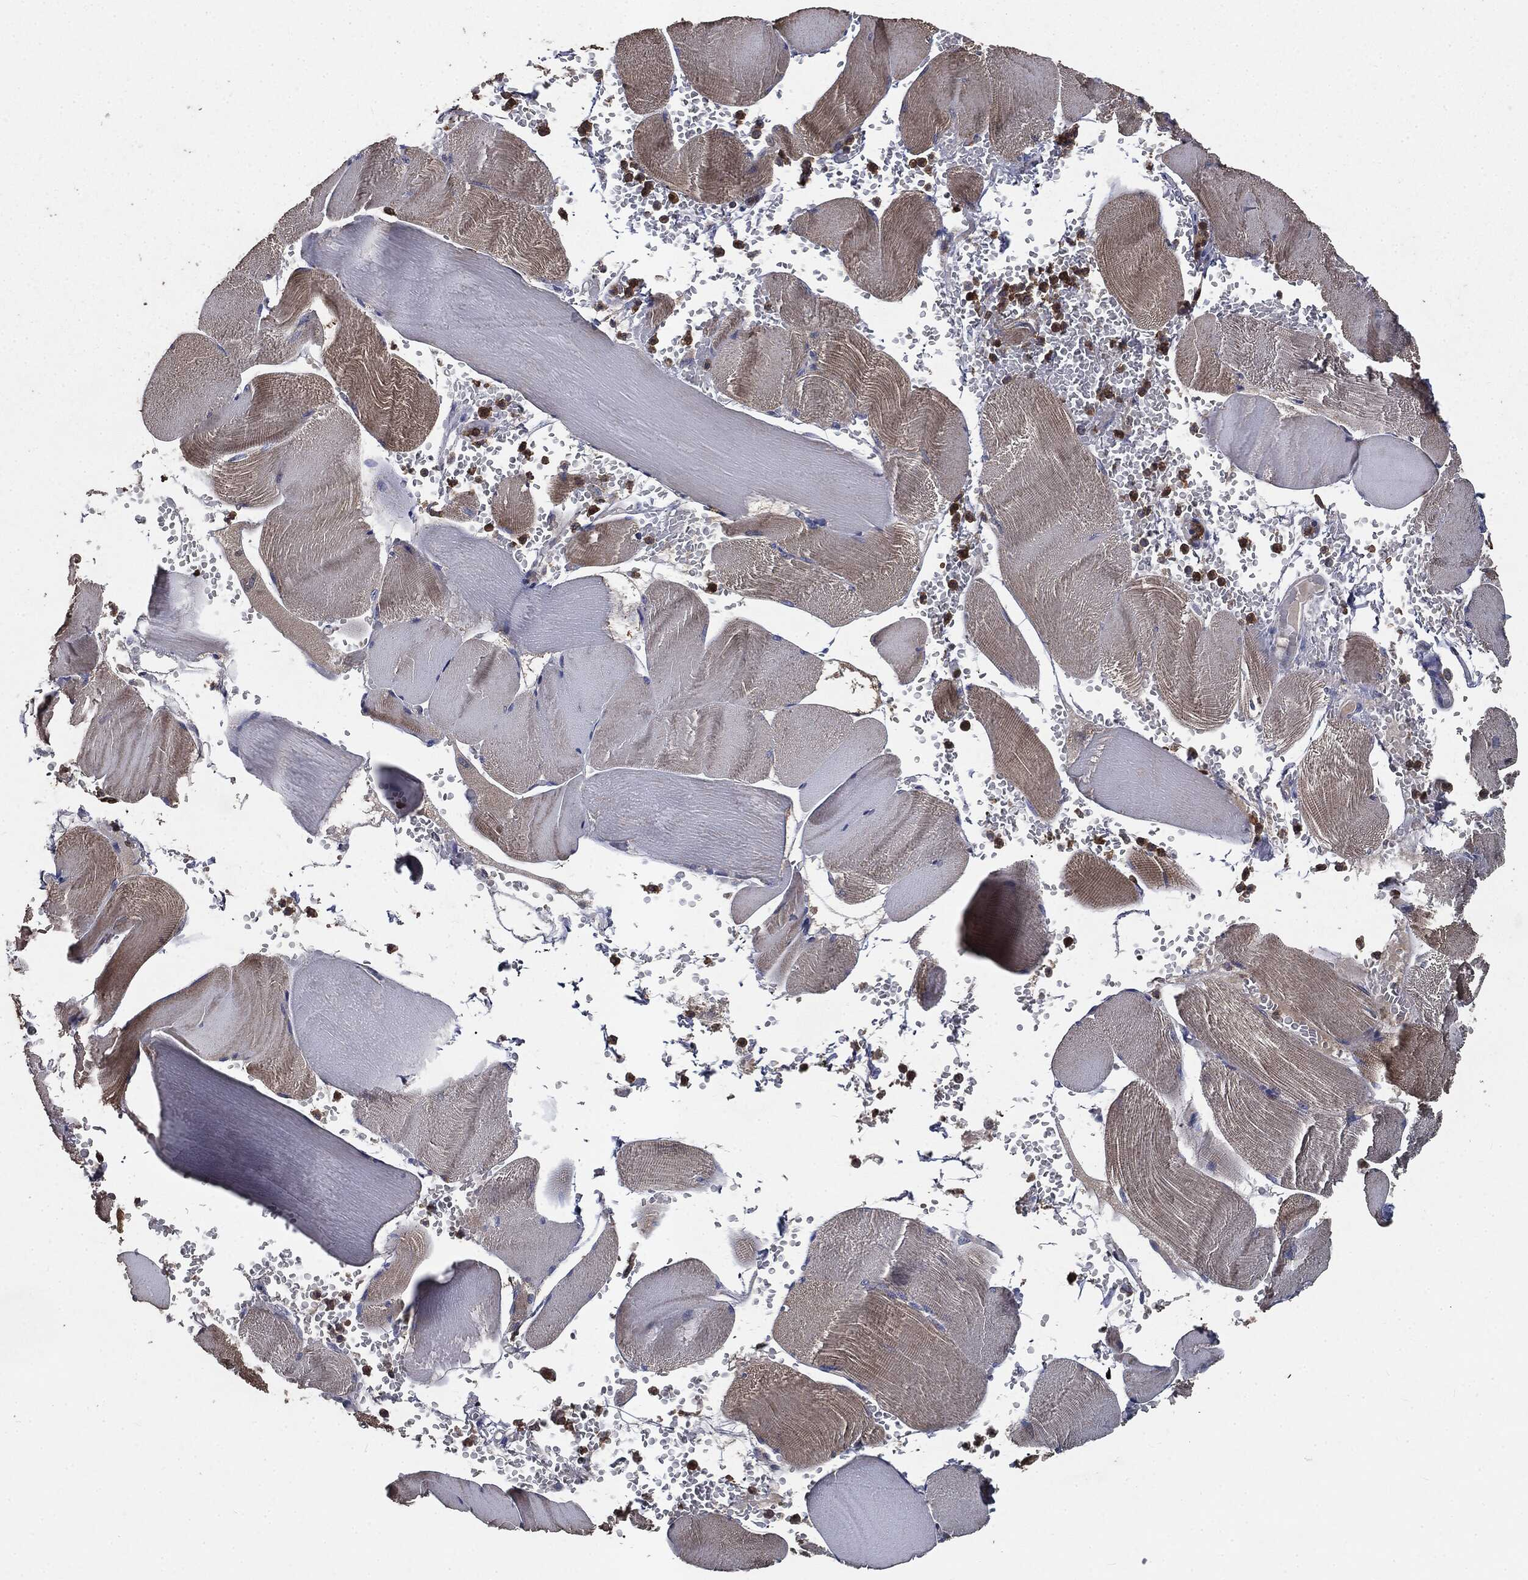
{"staining": {"intensity": "moderate", "quantity": "<25%", "location": "cytoplasmic/membranous"}, "tissue": "skeletal muscle", "cell_type": "Myocytes", "image_type": "normal", "snomed": [{"axis": "morphology", "description": "Normal tissue, NOS"}, {"axis": "topography", "description": "Skeletal muscle"}], "caption": "Immunohistochemical staining of normal skeletal muscle demonstrates moderate cytoplasmic/membranous protein expression in approximately <25% of myocytes. (brown staining indicates protein expression, while blue staining denotes nuclei).", "gene": "MAPK6", "patient": {"sex": "male", "age": 56}}